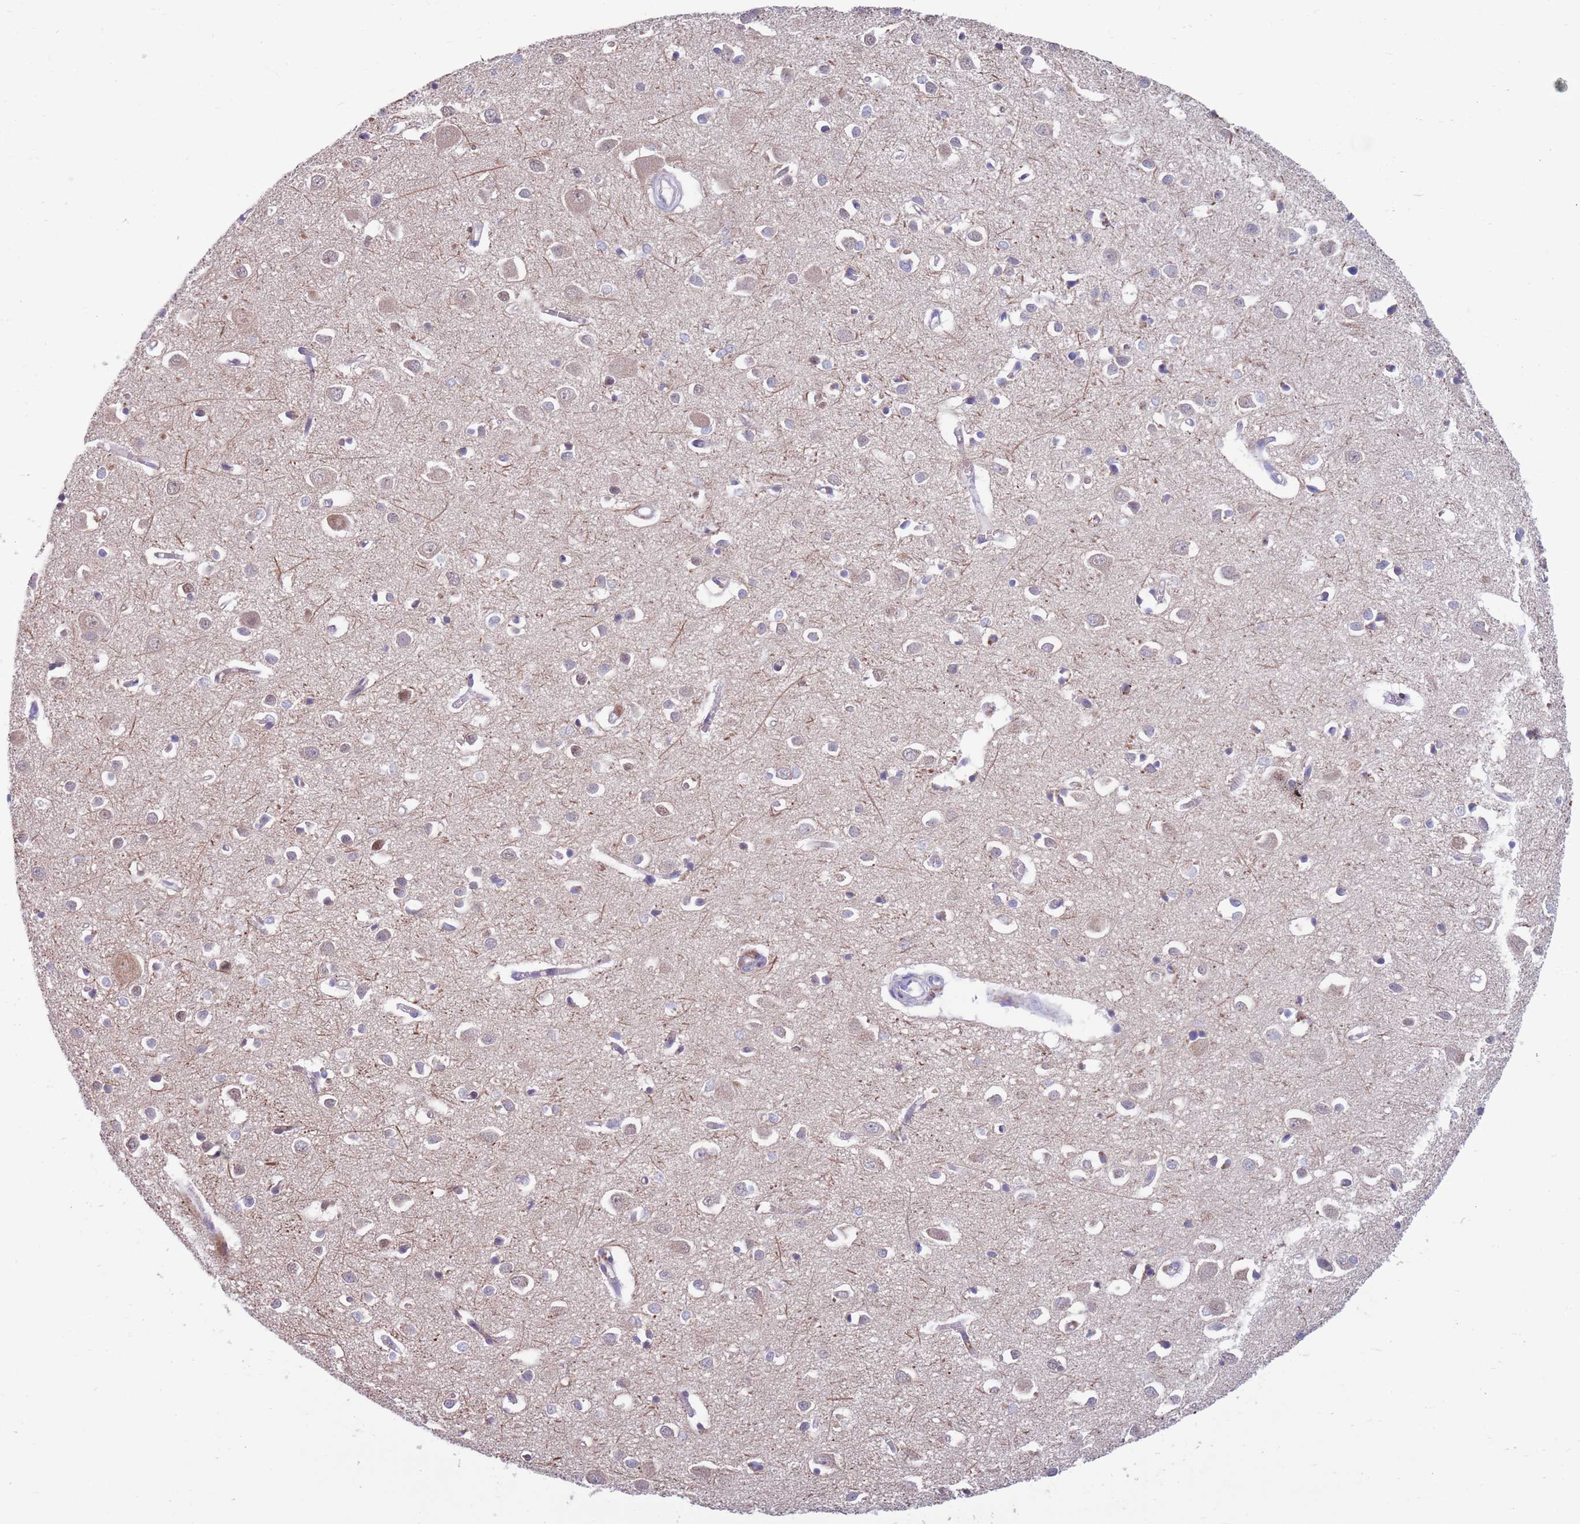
{"staining": {"intensity": "negative", "quantity": "none", "location": "none"}, "tissue": "cerebral cortex", "cell_type": "Endothelial cells", "image_type": "normal", "snomed": [{"axis": "morphology", "description": "Normal tissue, NOS"}, {"axis": "topography", "description": "Cerebral cortex"}], "caption": "IHC photomicrograph of benign cerebral cortex: cerebral cortex stained with DAB (3,3'-diaminobenzidine) displays no significant protein expression in endothelial cells.", "gene": "KLHL29", "patient": {"sex": "female", "age": 64}}